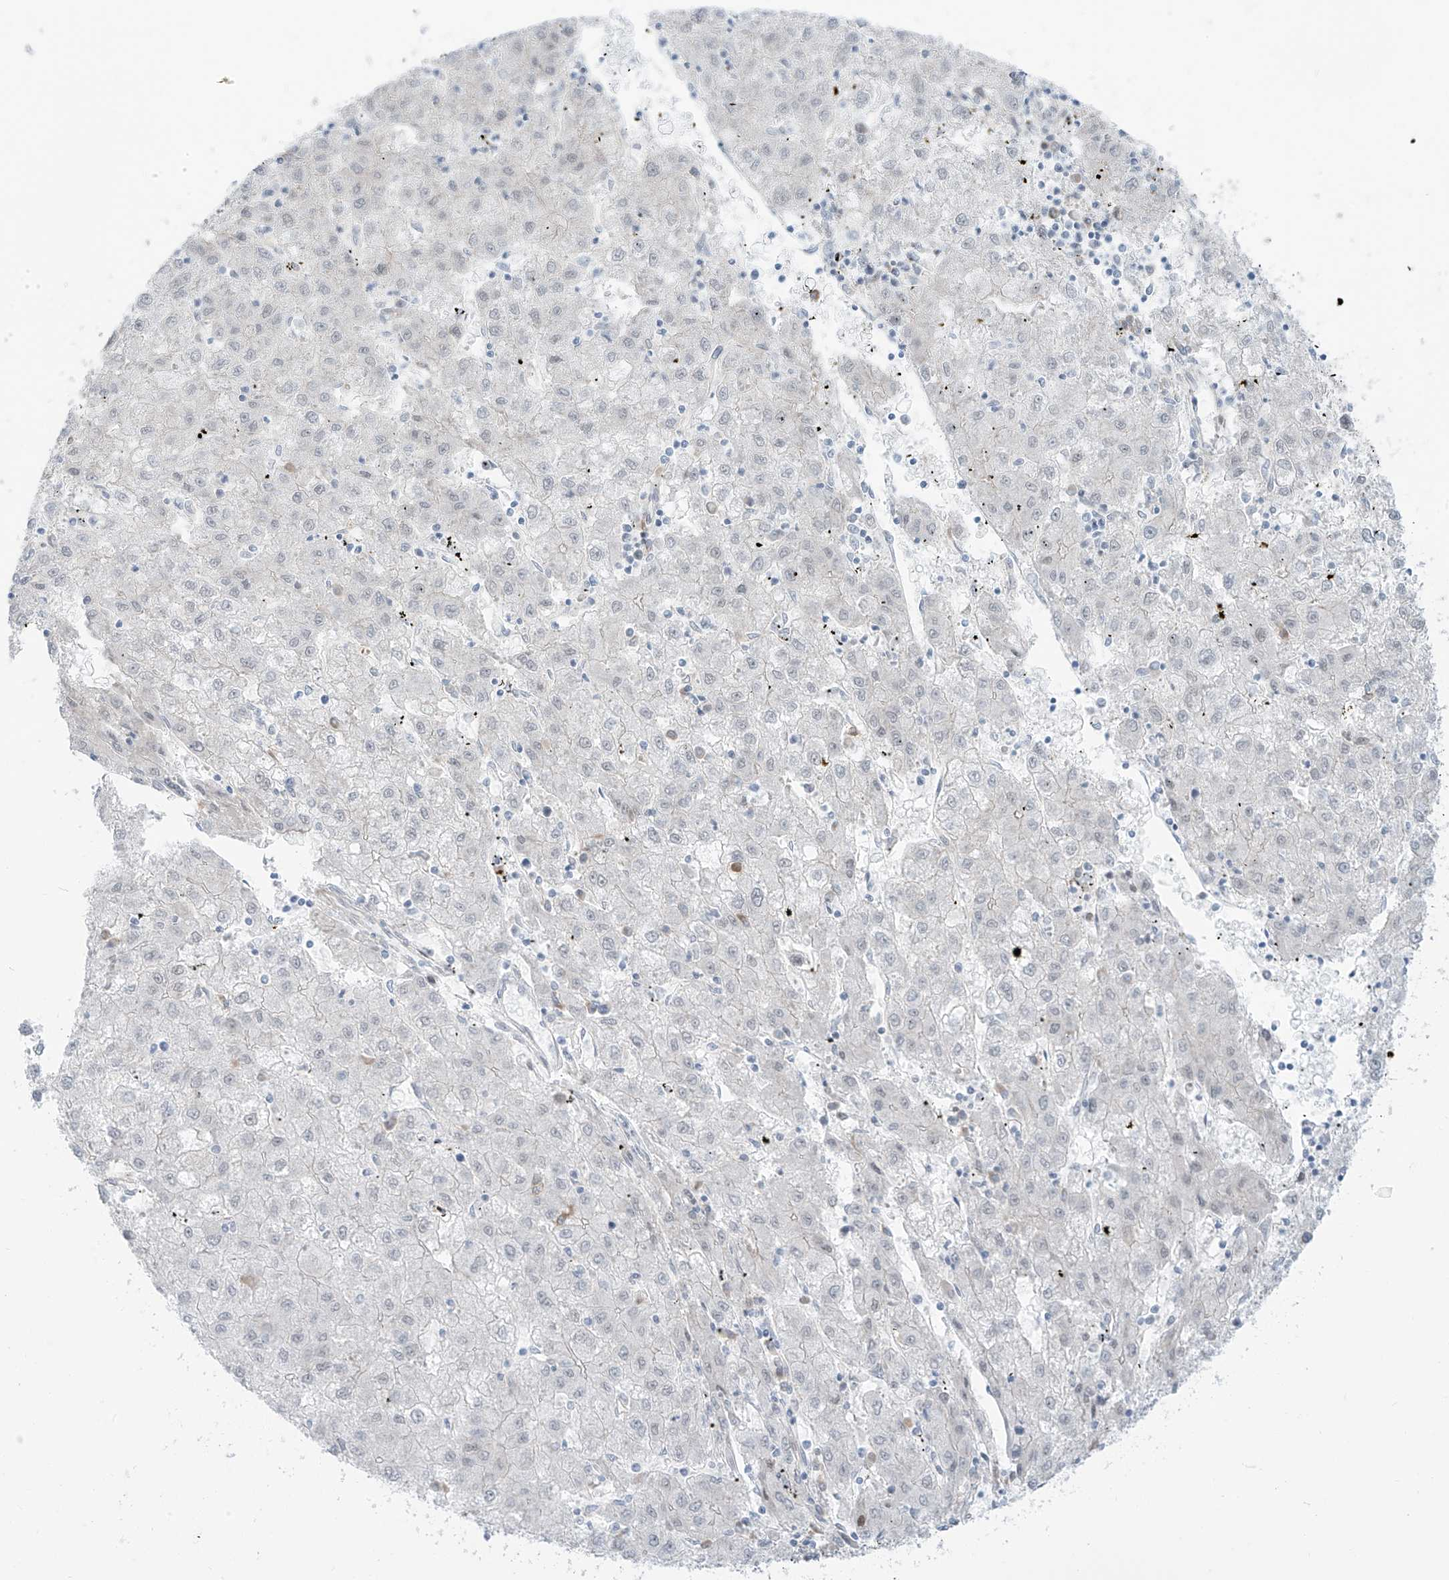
{"staining": {"intensity": "negative", "quantity": "none", "location": "none"}, "tissue": "liver cancer", "cell_type": "Tumor cells", "image_type": "cancer", "snomed": [{"axis": "morphology", "description": "Carcinoma, Hepatocellular, NOS"}, {"axis": "topography", "description": "Liver"}], "caption": "This is an IHC image of liver hepatocellular carcinoma. There is no expression in tumor cells.", "gene": "LIN9", "patient": {"sex": "male", "age": 72}}